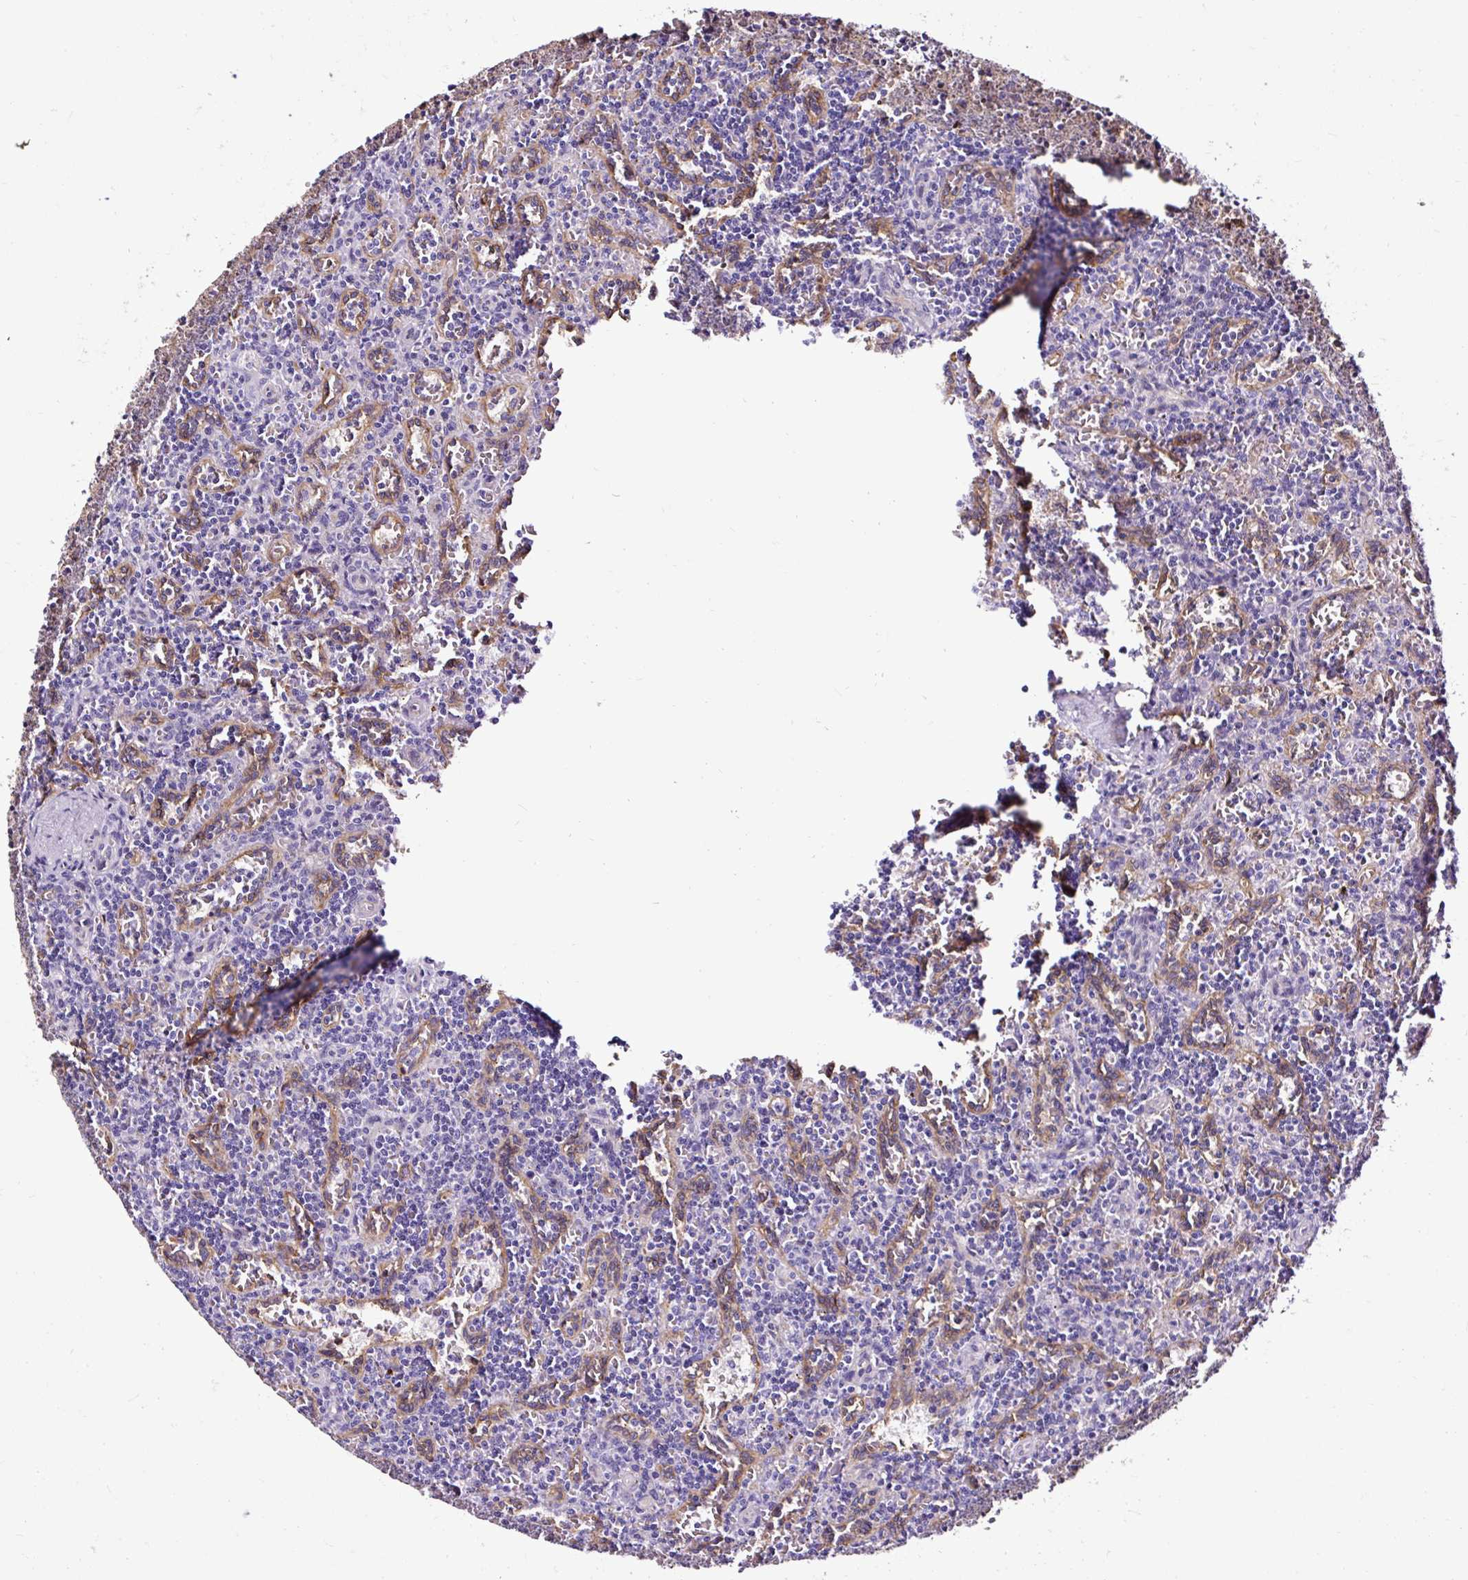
{"staining": {"intensity": "negative", "quantity": "none", "location": "none"}, "tissue": "lymphoma", "cell_type": "Tumor cells", "image_type": "cancer", "snomed": [{"axis": "morphology", "description": "Malignant lymphoma, non-Hodgkin's type, Low grade"}, {"axis": "topography", "description": "Spleen"}], "caption": "Immunohistochemical staining of human lymphoma shows no significant expression in tumor cells. The staining is performed using DAB (3,3'-diaminobenzidine) brown chromogen with nuclei counter-stained in using hematoxylin.", "gene": "SLC7A8", "patient": {"sex": "male", "age": 73}}